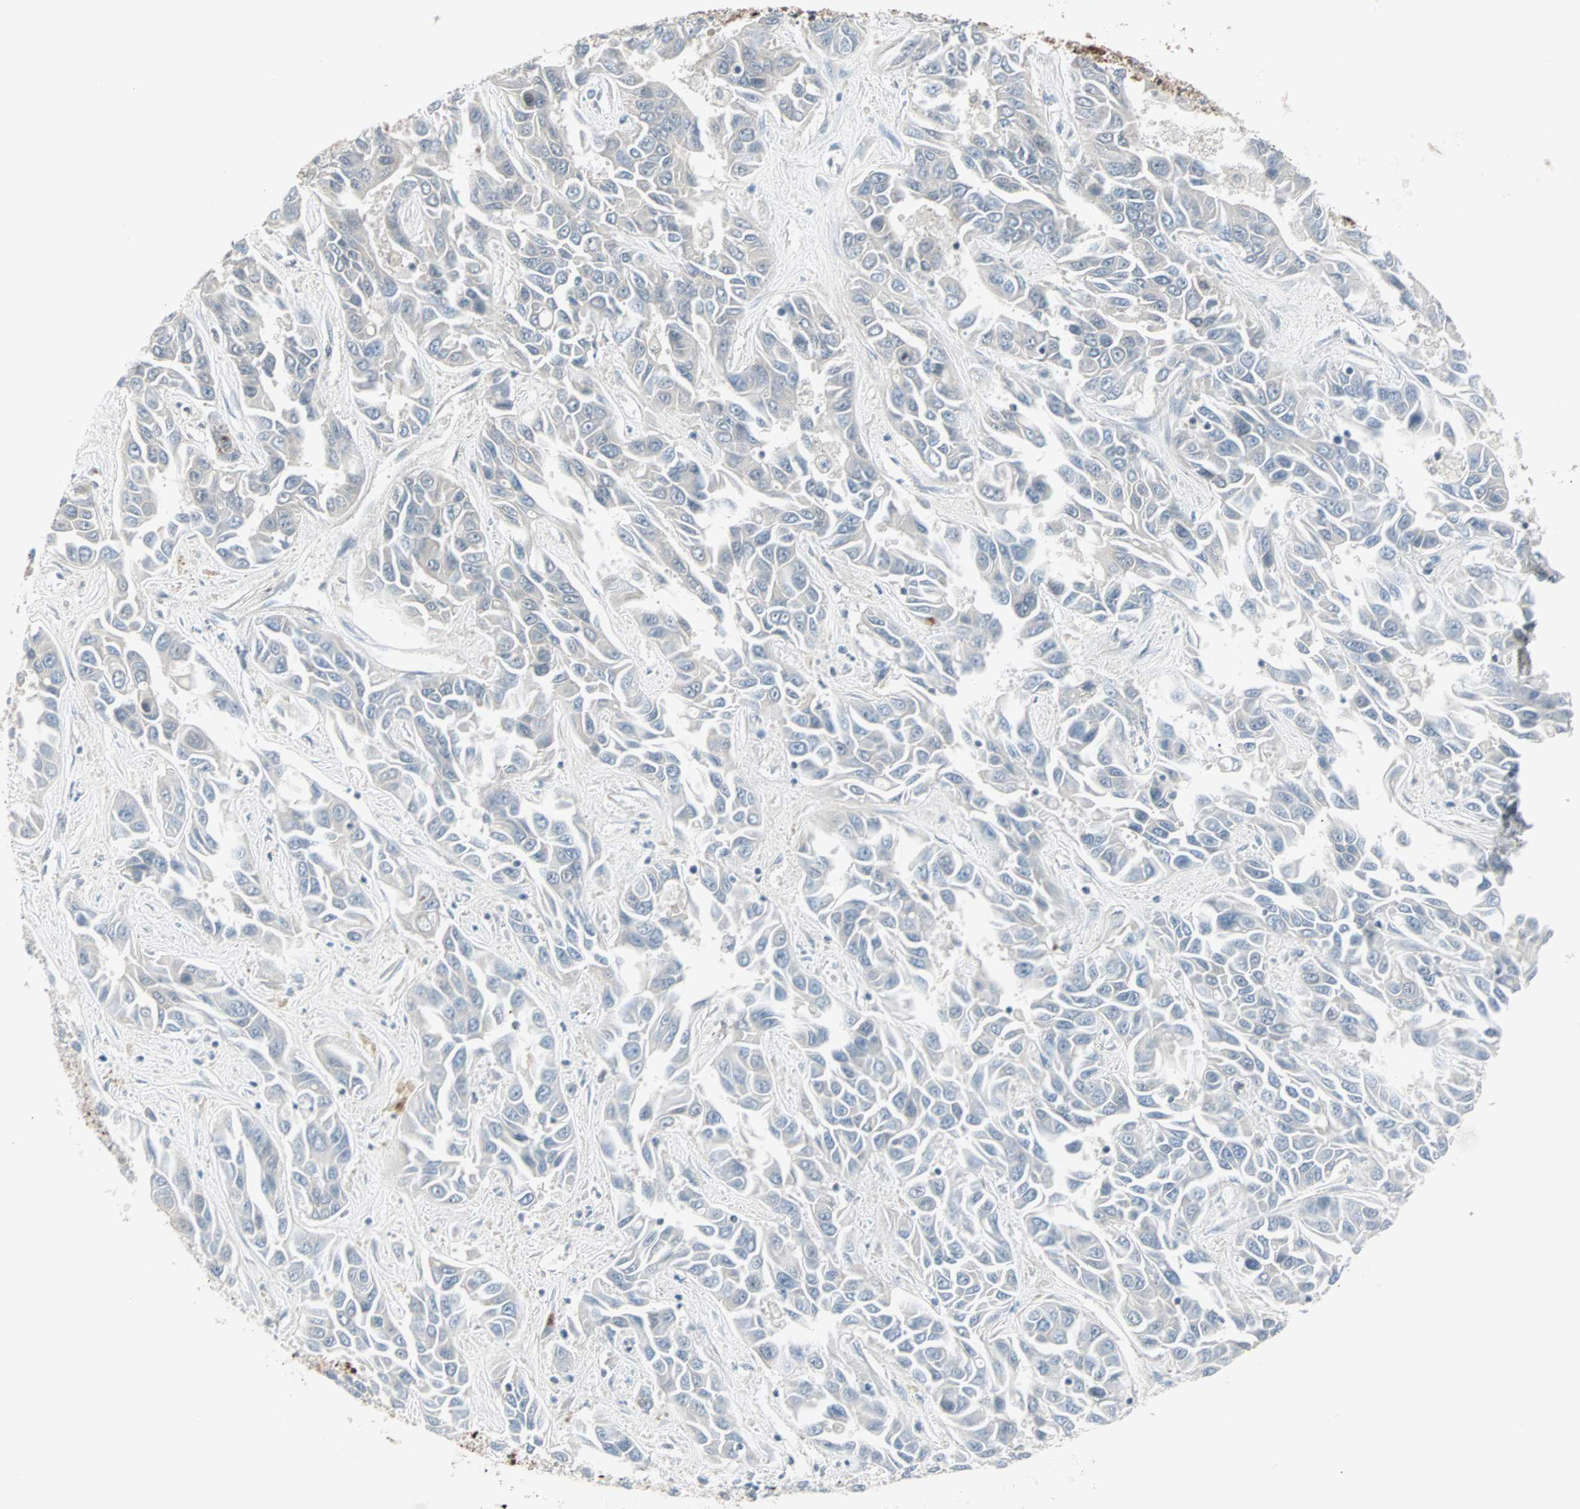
{"staining": {"intensity": "negative", "quantity": "none", "location": "none"}, "tissue": "liver cancer", "cell_type": "Tumor cells", "image_type": "cancer", "snomed": [{"axis": "morphology", "description": "Cholangiocarcinoma"}, {"axis": "topography", "description": "Liver"}], "caption": "Tumor cells are negative for brown protein staining in liver cancer (cholangiocarcinoma).", "gene": "PTPA", "patient": {"sex": "female", "age": 52}}